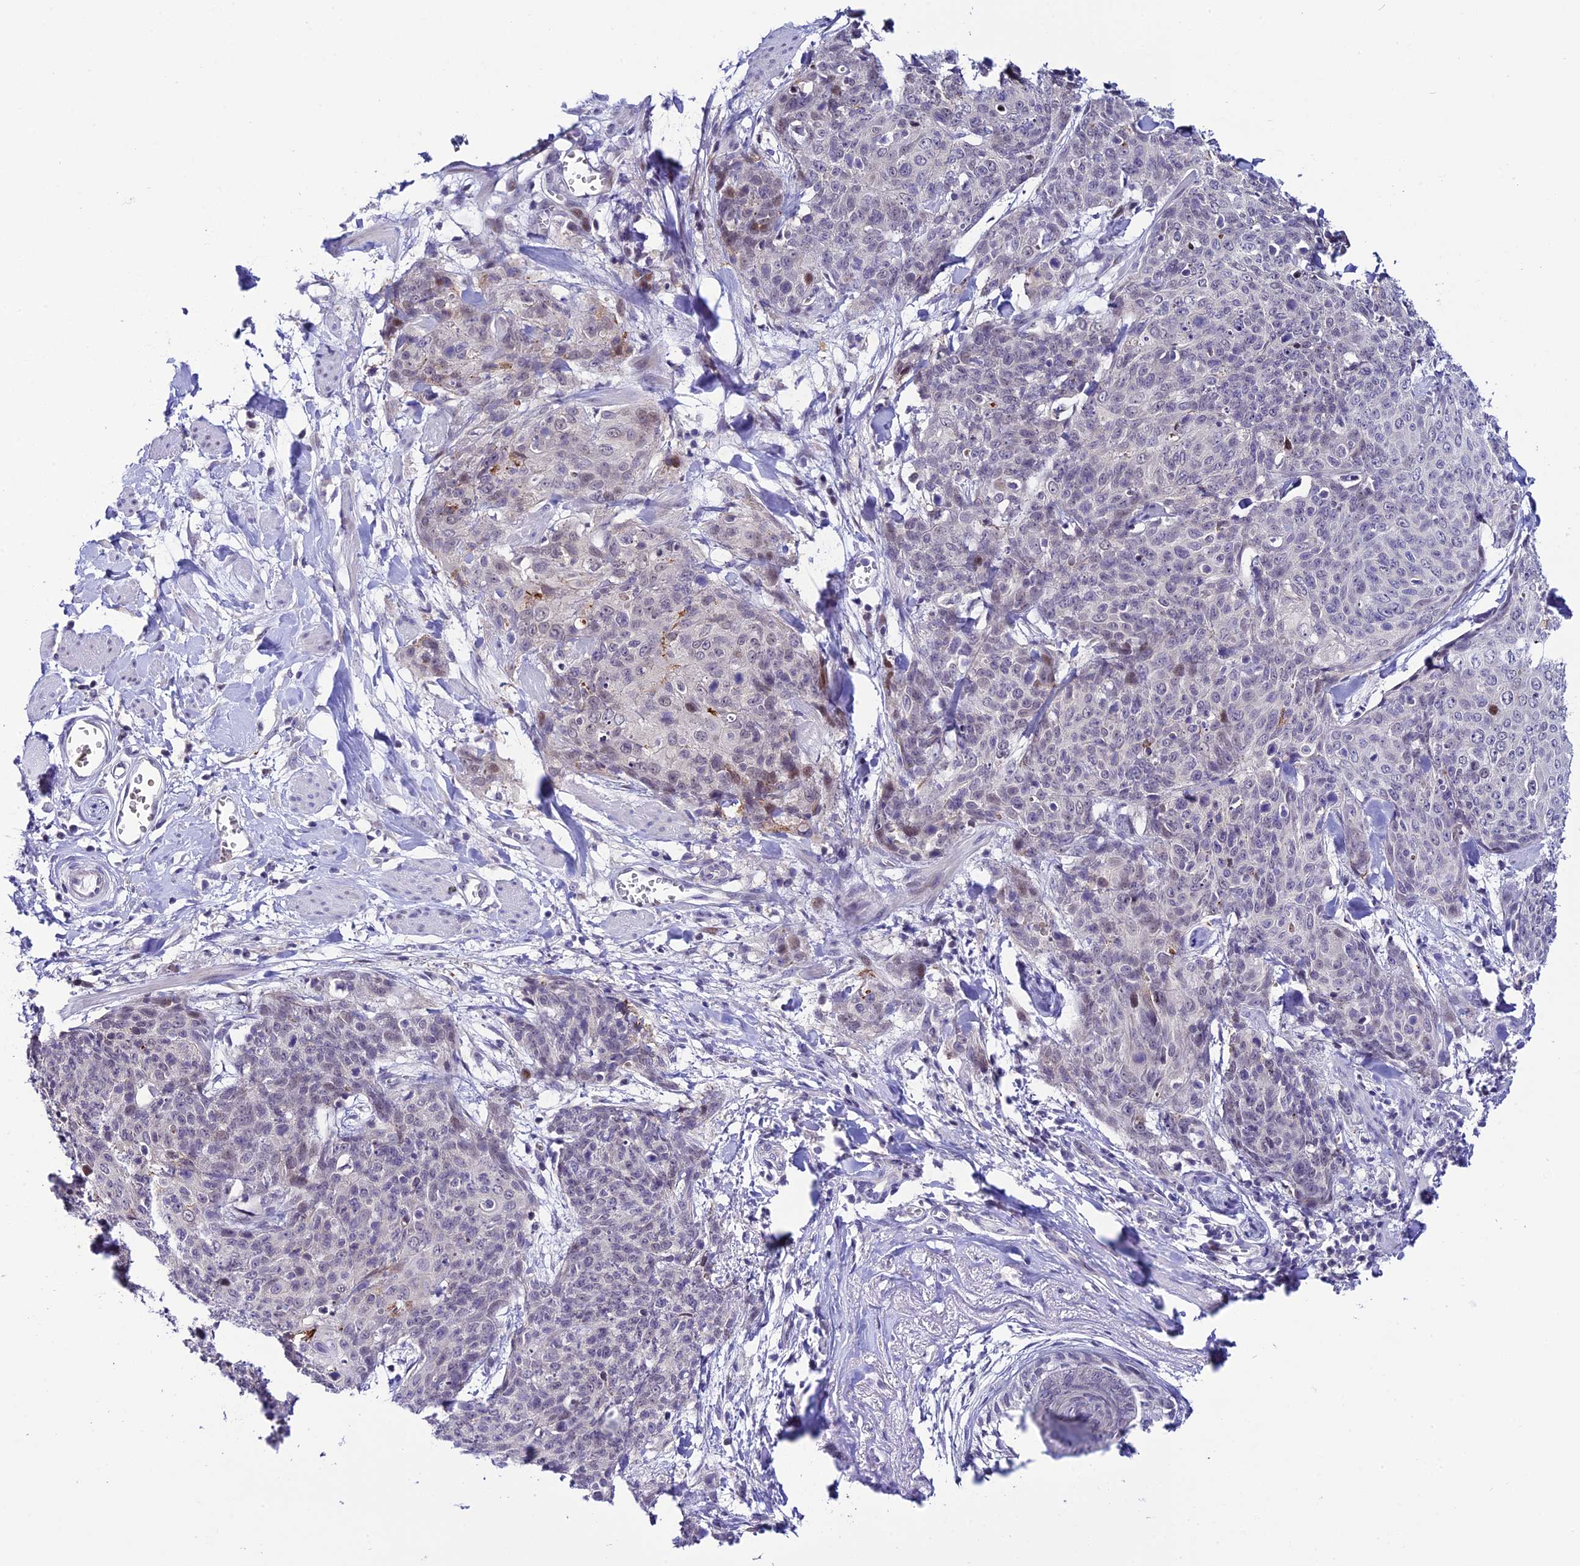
{"staining": {"intensity": "weak", "quantity": "<25%", "location": "nuclear"}, "tissue": "skin cancer", "cell_type": "Tumor cells", "image_type": "cancer", "snomed": [{"axis": "morphology", "description": "Squamous cell carcinoma, NOS"}, {"axis": "topography", "description": "Skin"}, {"axis": "topography", "description": "Vulva"}], "caption": "Immunohistochemistry histopathology image of skin squamous cell carcinoma stained for a protein (brown), which reveals no positivity in tumor cells.", "gene": "RASGEF1B", "patient": {"sex": "female", "age": 85}}